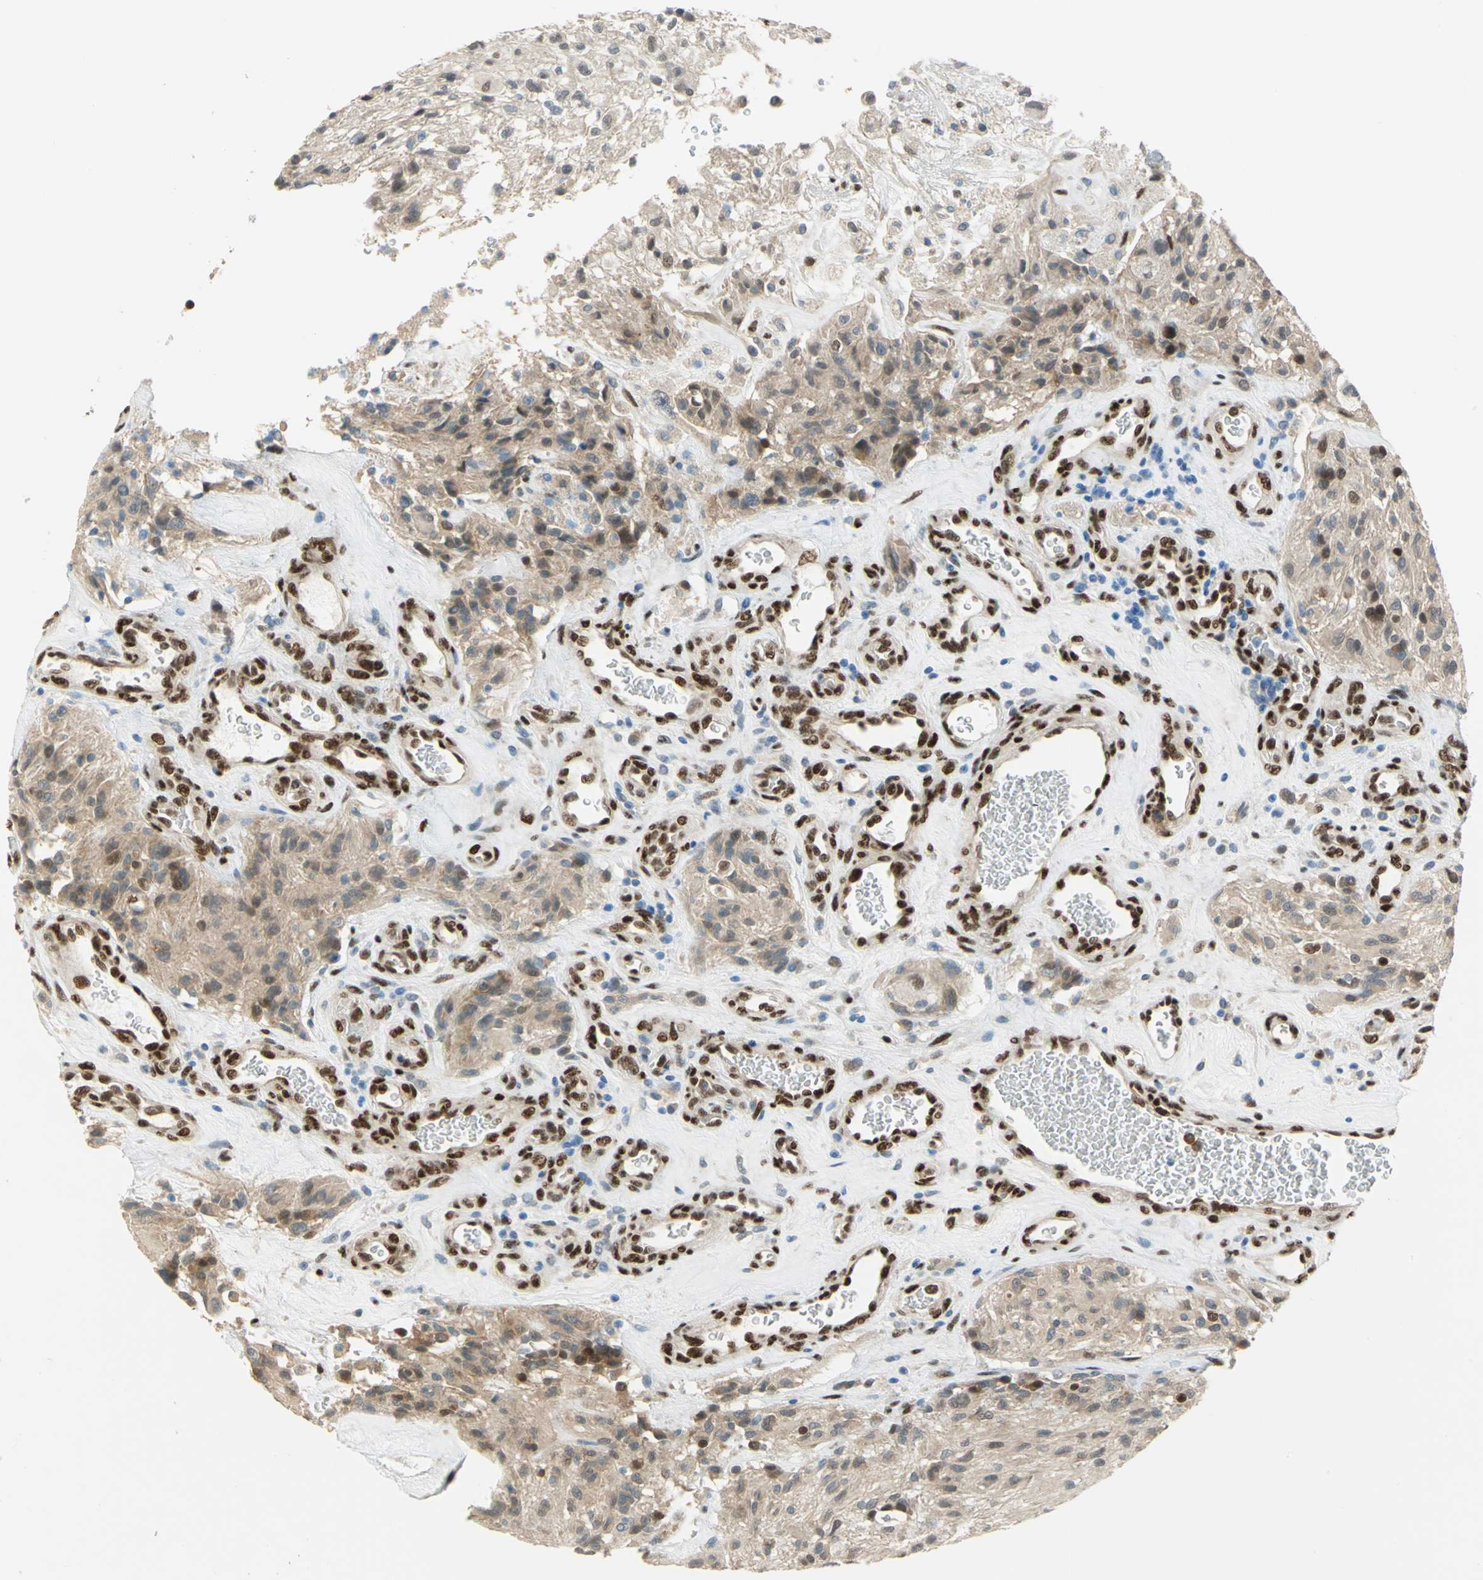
{"staining": {"intensity": "moderate", "quantity": ">75%", "location": "cytoplasmic/membranous,nuclear"}, "tissue": "glioma", "cell_type": "Tumor cells", "image_type": "cancer", "snomed": [{"axis": "morphology", "description": "Normal tissue, NOS"}, {"axis": "morphology", "description": "Glioma, malignant, High grade"}, {"axis": "topography", "description": "Cerebral cortex"}], "caption": "Protein analysis of glioma tissue shows moderate cytoplasmic/membranous and nuclear positivity in approximately >75% of tumor cells.", "gene": "RBFOX2", "patient": {"sex": "male", "age": 56}}